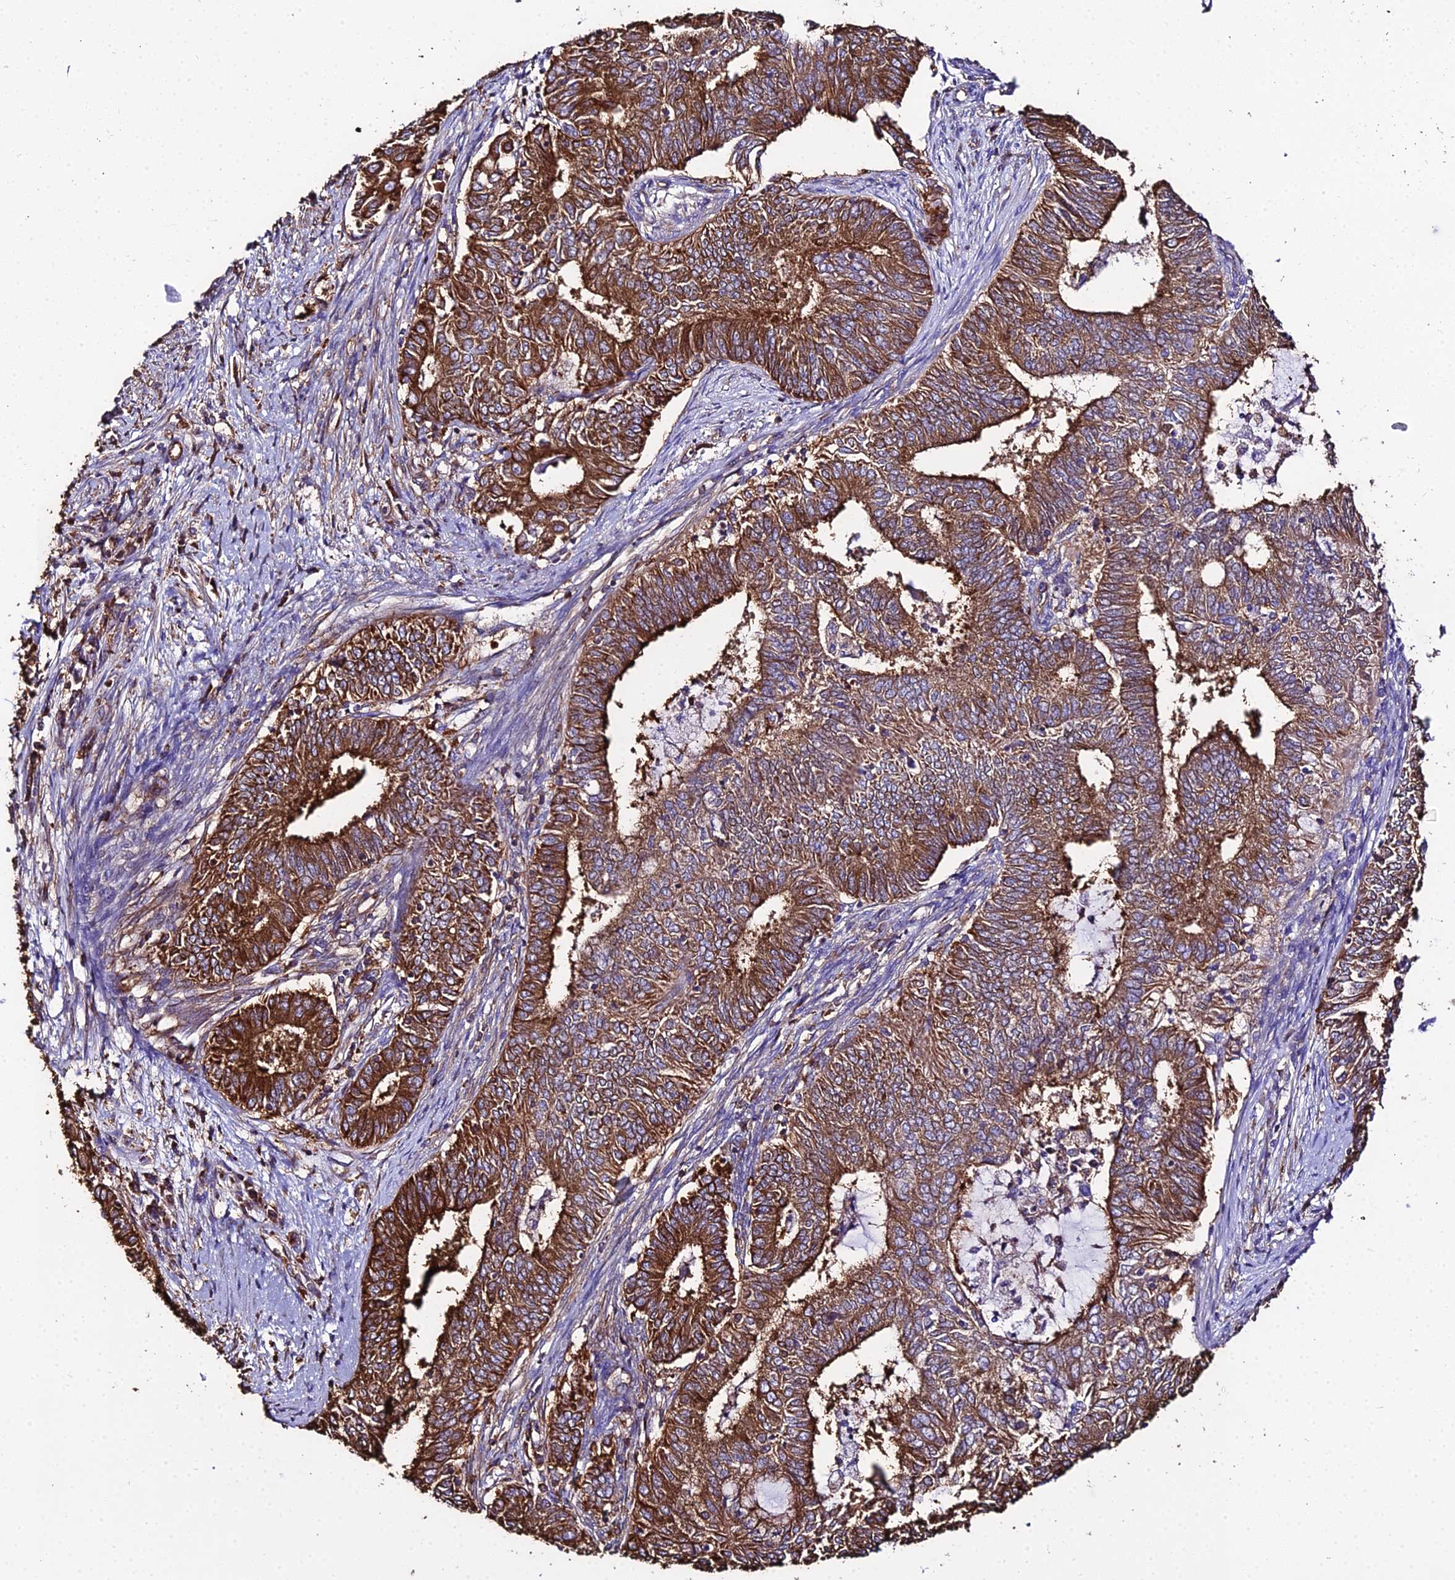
{"staining": {"intensity": "strong", "quantity": ">75%", "location": "cytoplasmic/membranous"}, "tissue": "endometrial cancer", "cell_type": "Tumor cells", "image_type": "cancer", "snomed": [{"axis": "morphology", "description": "Adenocarcinoma, NOS"}, {"axis": "topography", "description": "Endometrium"}], "caption": "Immunohistochemical staining of endometrial adenocarcinoma reveals strong cytoplasmic/membranous protein staining in approximately >75% of tumor cells. (DAB (3,3'-diaminobenzidine) IHC, brown staining for protein, blue staining for nuclei).", "gene": "TUBA3D", "patient": {"sex": "female", "age": 62}}